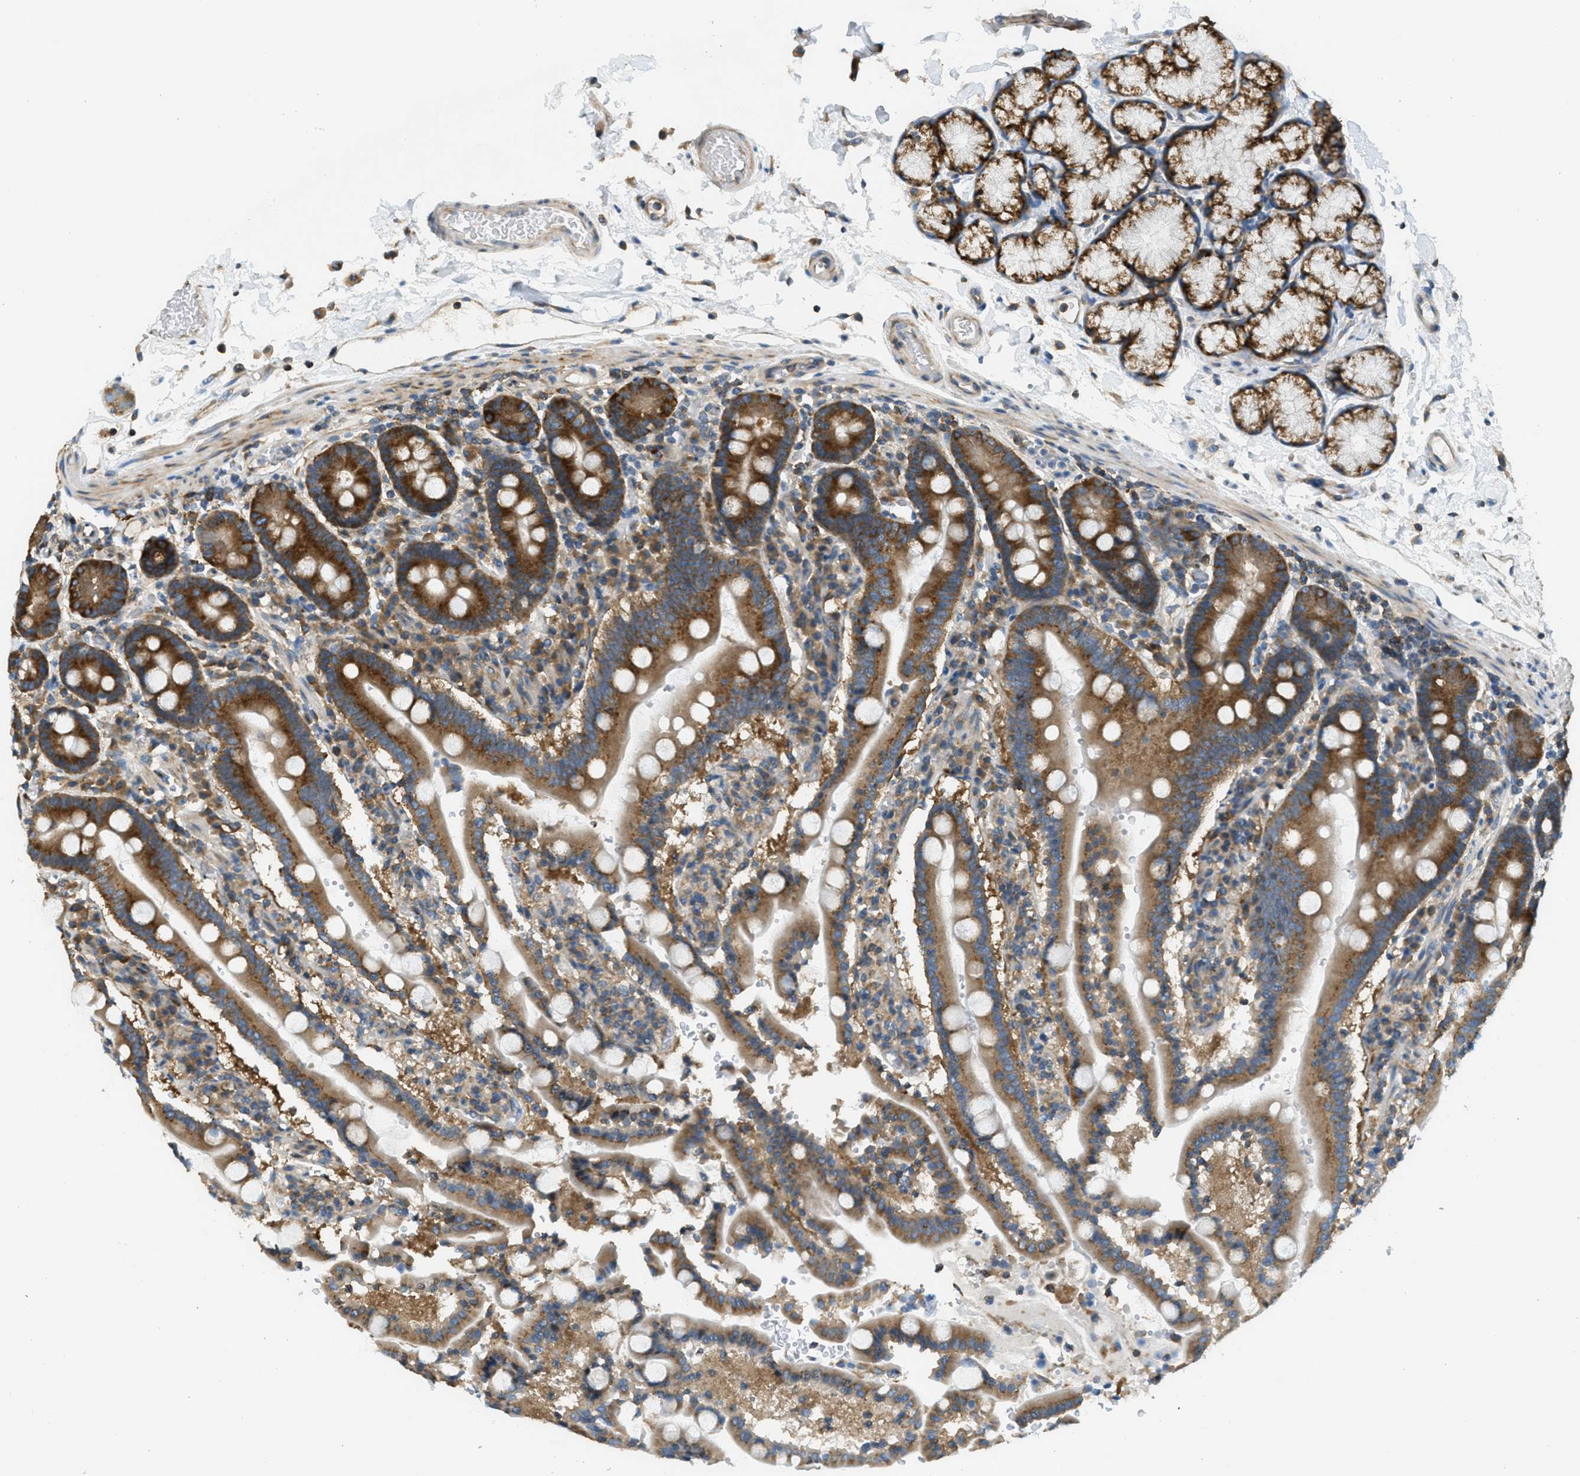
{"staining": {"intensity": "strong", "quantity": ">75%", "location": "cytoplasmic/membranous"}, "tissue": "duodenum", "cell_type": "Glandular cells", "image_type": "normal", "snomed": [{"axis": "morphology", "description": "Normal tissue, NOS"}, {"axis": "topography", "description": "Small intestine, NOS"}], "caption": "IHC of benign human duodenum shows high levels of strong cytoplasmic/membranous positivity in about >75% of glandular cells.", "gene": "ABCF1", "patient": {"sex": "female", "age": 71}}